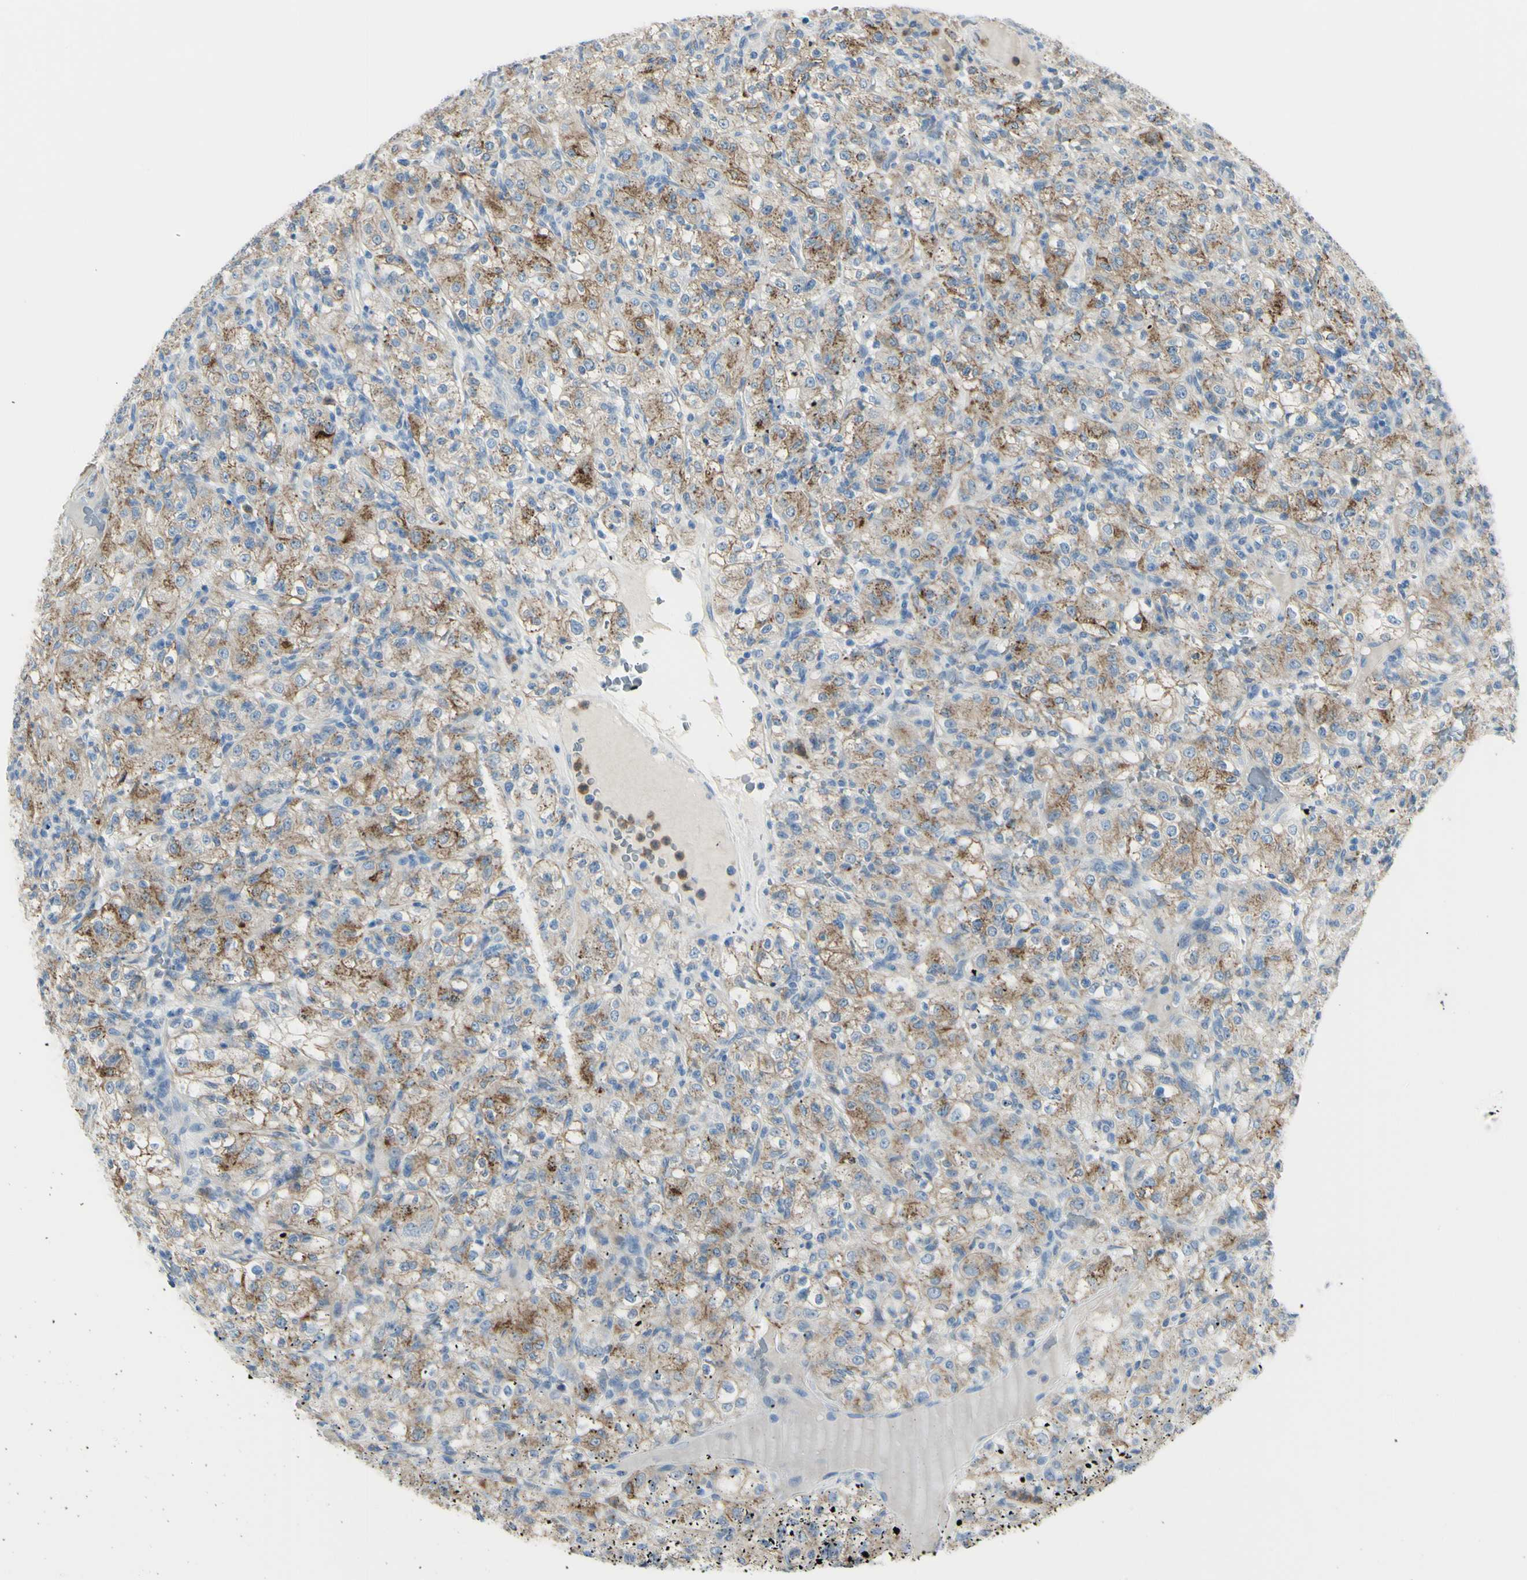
{"staining": {"intensity": "moderate", "quantity": ">75%", "location": "cytoplasmic/membranous"}, "tissue": "renal cancer", "cell_type": "Tumor cells", "image_type": "cancer", "snomed": [{"axis": "morphology", "description": "Normal tissue, NOS"}, {"axis": "morphology", "description": "Adenocarcinoma, NOS"}, {"axis": "topography", "description": "Kidney"}], "caption": "Human renal cancer (adenocarcinoma) stained with a protein marker shows moderate staining in tumor cells.", "gene": "ZNF557", "patient": {"sex": "female", "age": 72}}